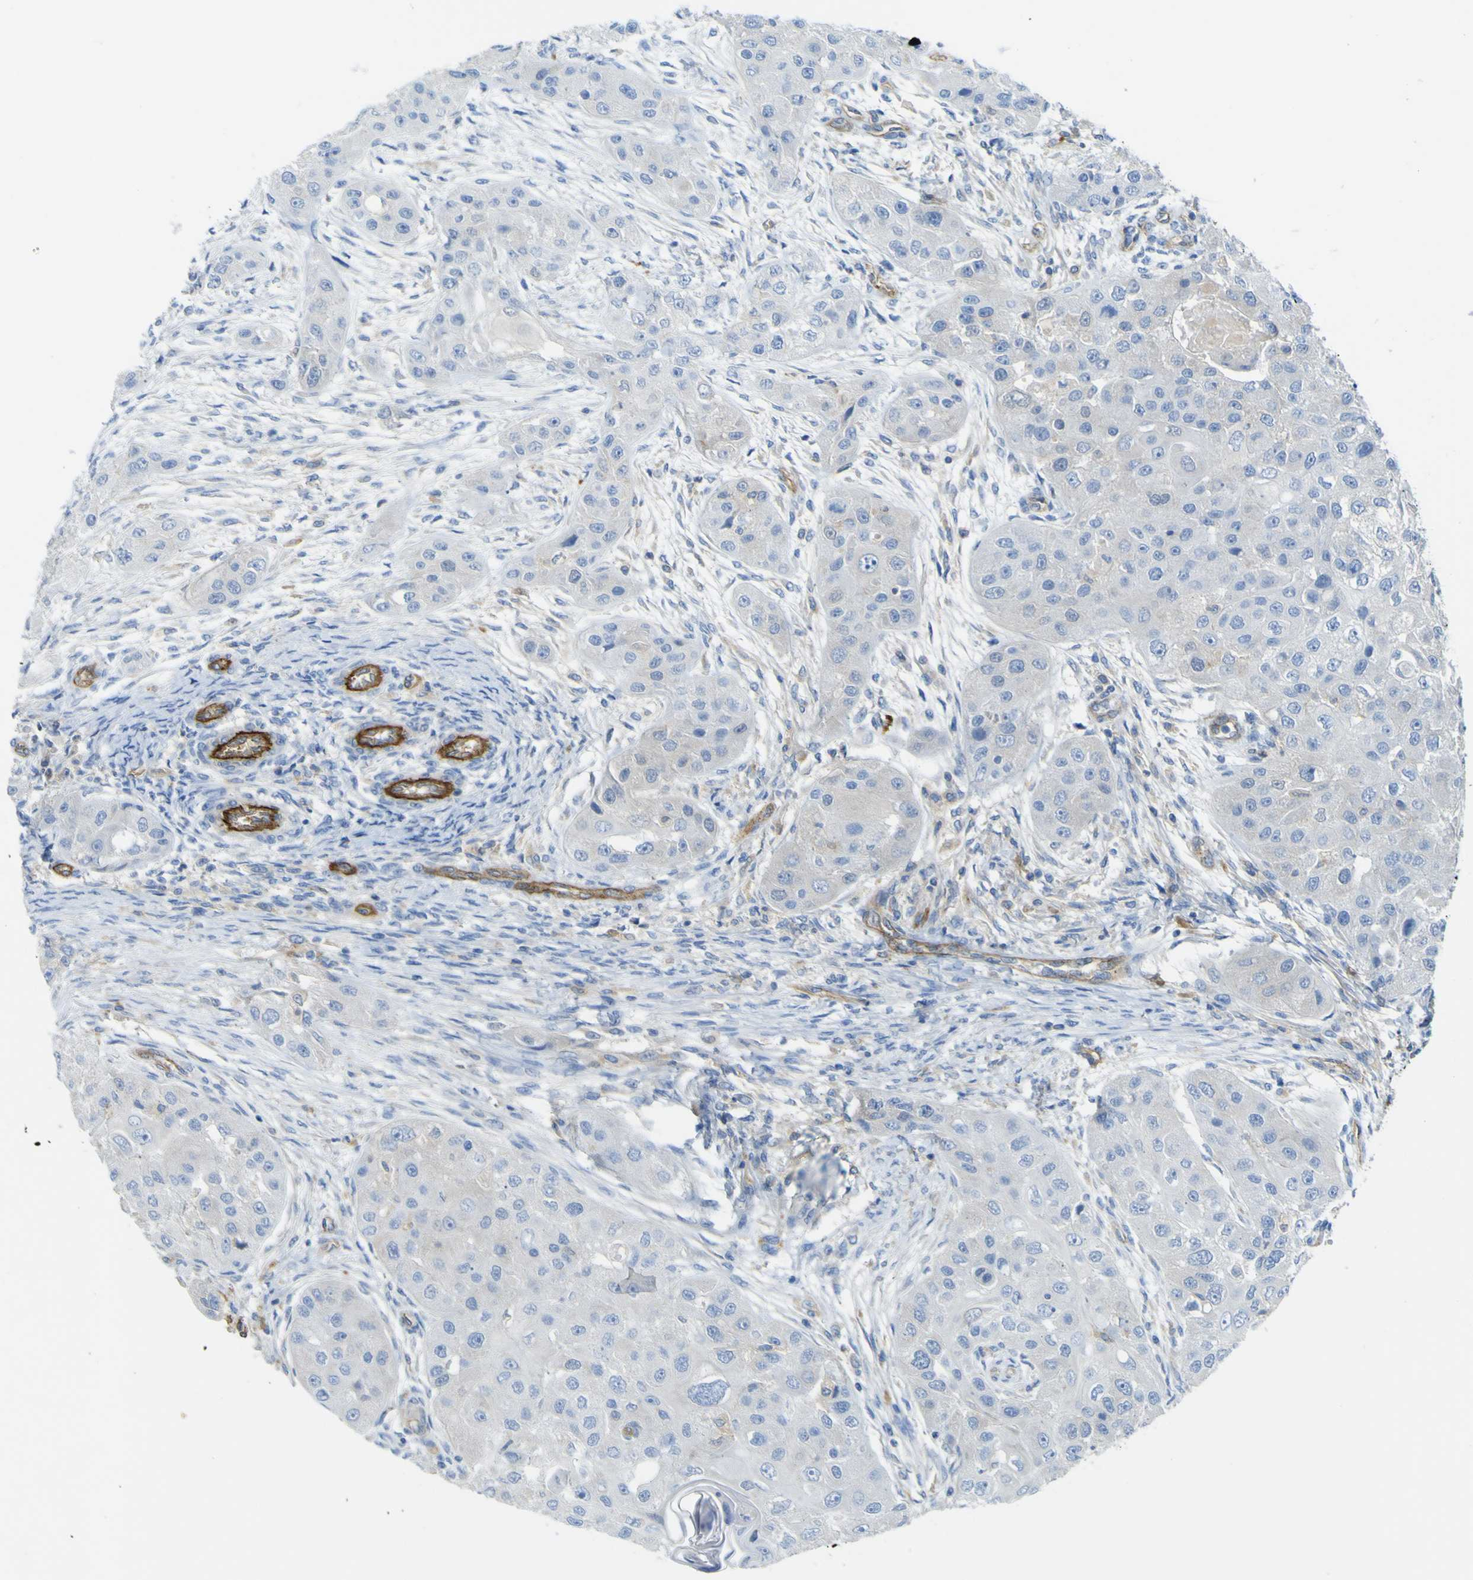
{"staining": {"intensity": "negative", "quantity": "none", "location": "none"}, "tissue": "head and neck cancer", "cell_type": "Tumor cells", "image_type": "cancer", "snomed": [{"axis": "morphology", "description": "Normal tissue, NOS"}, {"axis": "morphology", "description": "Squamous cell carcinoma, NOS"}, {"axis": "topography", "description": "Skeletal muscle"}, {"axis": "topography", "description": "Head-Neck"}], "caption": "Immunohistochemistry of head and neck squamous cell carcinoma exhibits no staining in tumor cells.", "gene": "CD93", "patient": {"sex": "male", "age": 51}}